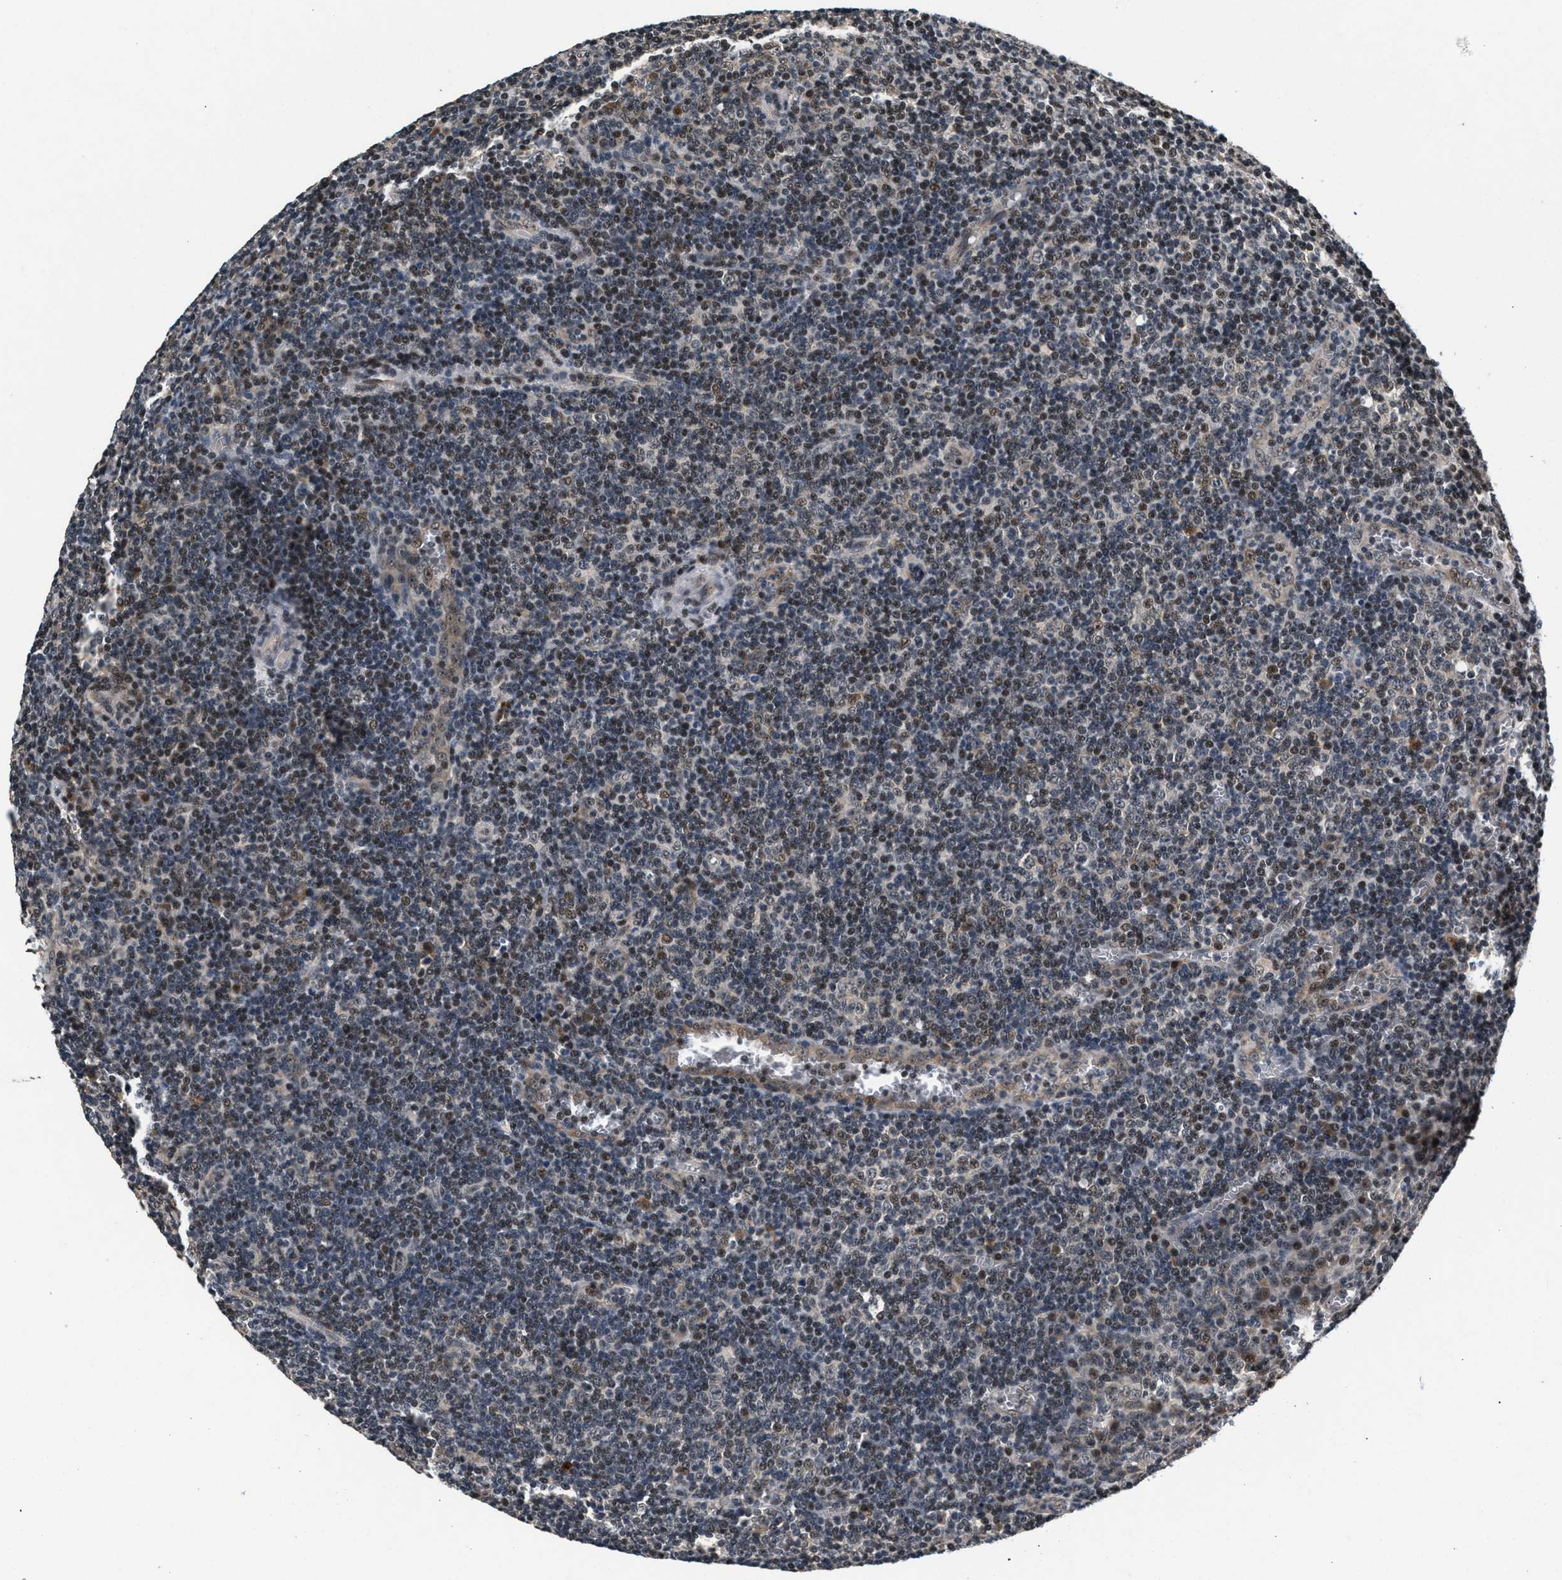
{"staining": {"intensity": "moderate", "quantity": "<25%", "location": "nuclear"}, "tissue": "tonsil", "cell_type": "Germinal center cells", "image_type": "normal", "snomed": [{"axis": "morphology", "description": "Normal tissue, NOS"}, {"axis": "topography", "description": "Tonsil"}], "caption": "IHC staining of normal tonsil, which displays low levels of moderate nuclear expression in about <25% of germinal center cells indicating moderate nuclear protein expression. The staining was performed using DAB (3,3'-diaminobenzidine) (brown) for protein detection and nuclei were counterstained in hematoxylin (blue).", "gene": "RBM33", "patient": {"sex": "male", "age": 37}}